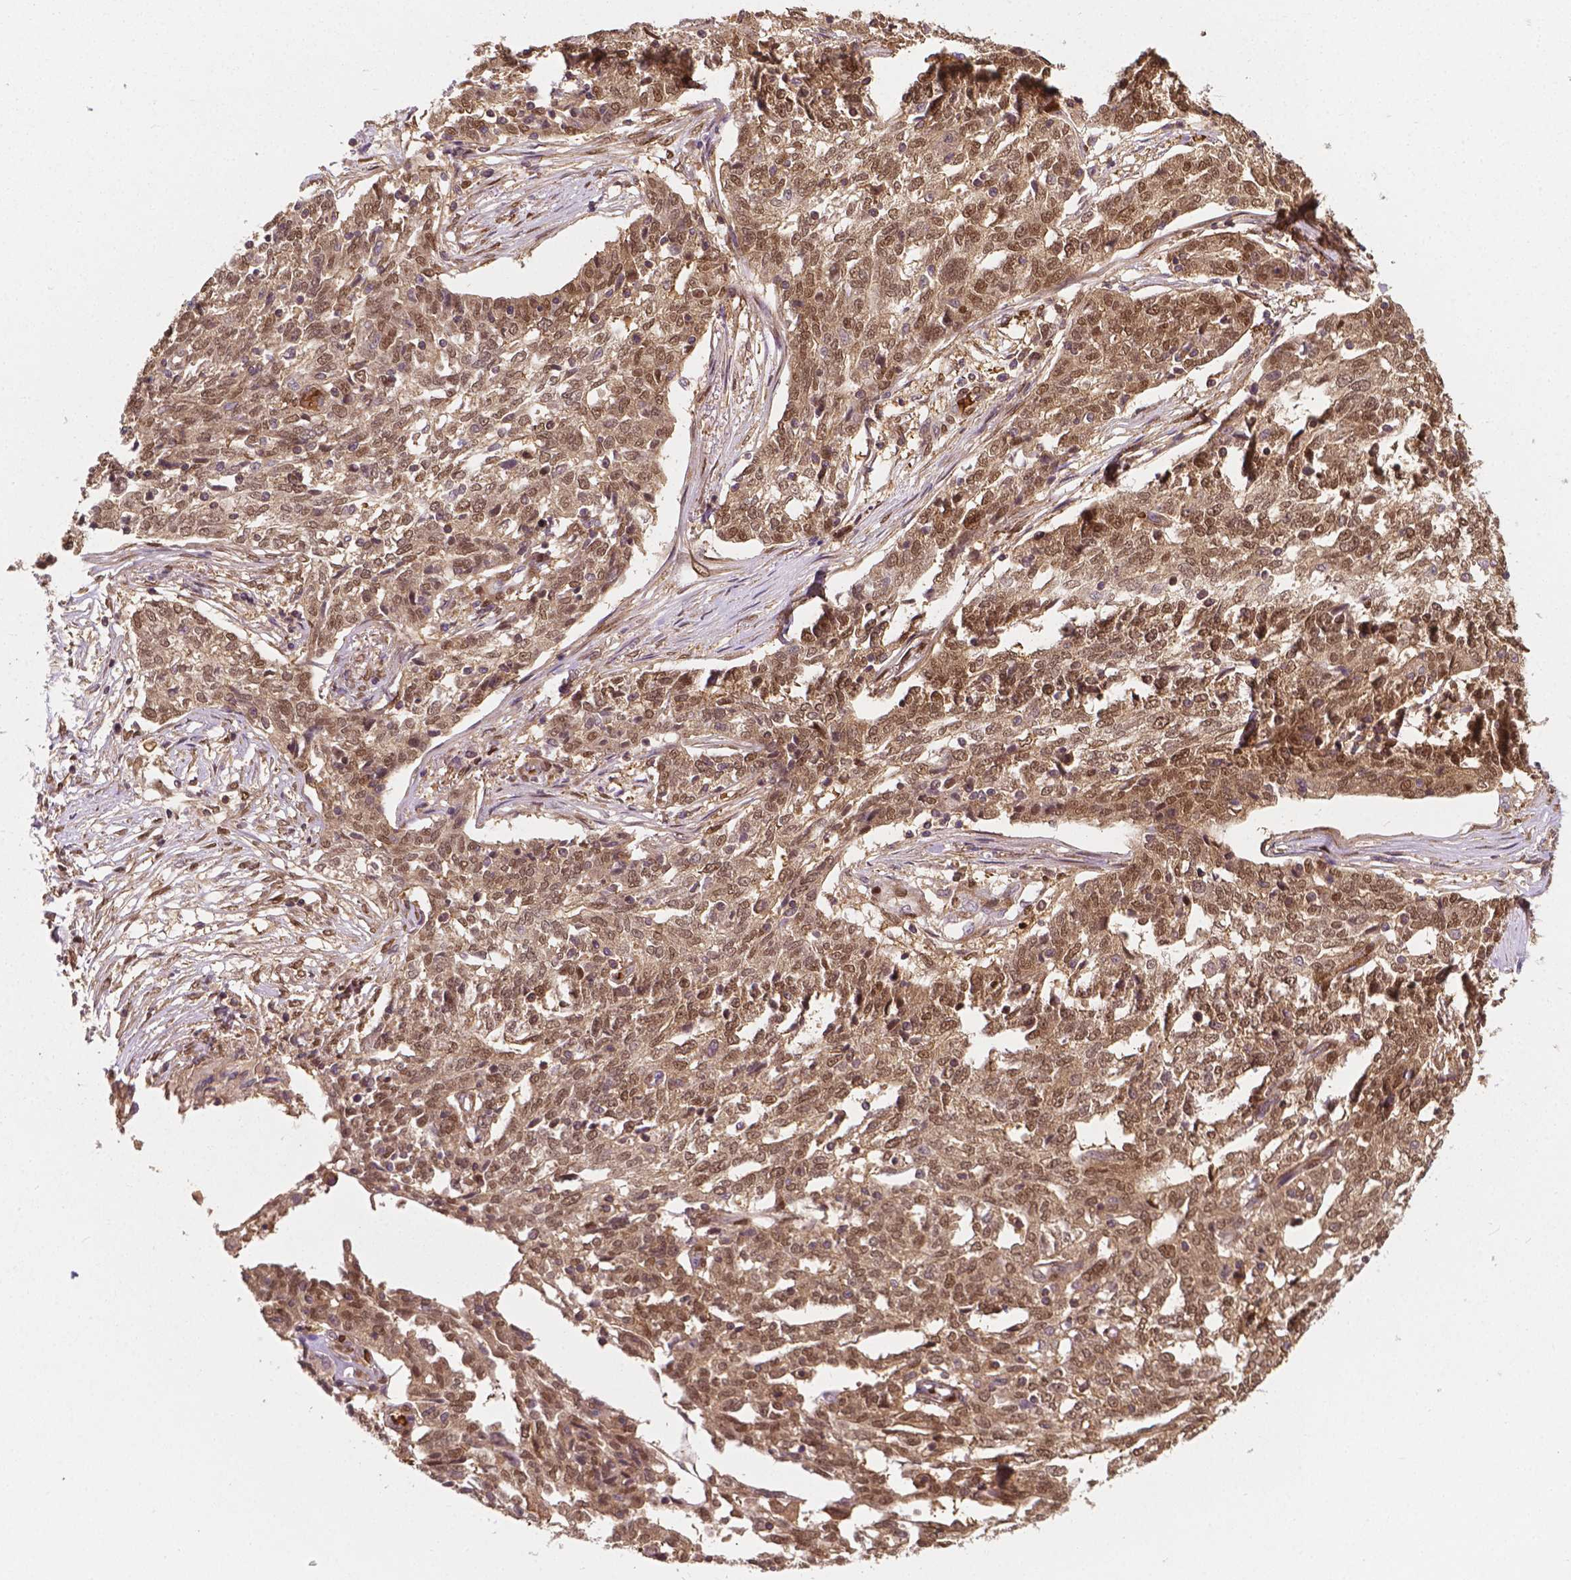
{"staining": {"intensity": "weak", "quantity": ">75%", "location": "cytoplasmic/membranous,nuclear"}, "tissue": "ovarian cancer", "cell_type": "Tumor cells", "image_type": "cancer", "snomed": [{"axis": "morphology", "description": "Cystadenocarcinoma, serous, NOS"}, {"axis": "topography", "description": "Ovary"}], "caption": "A brown stain shows weak cytoplasmic/membranous and nuclear positivity of a protein in ovarian cancer tumor cells.", "gene": "YAP1", "patient": {"sex": "female", "age": 67}}